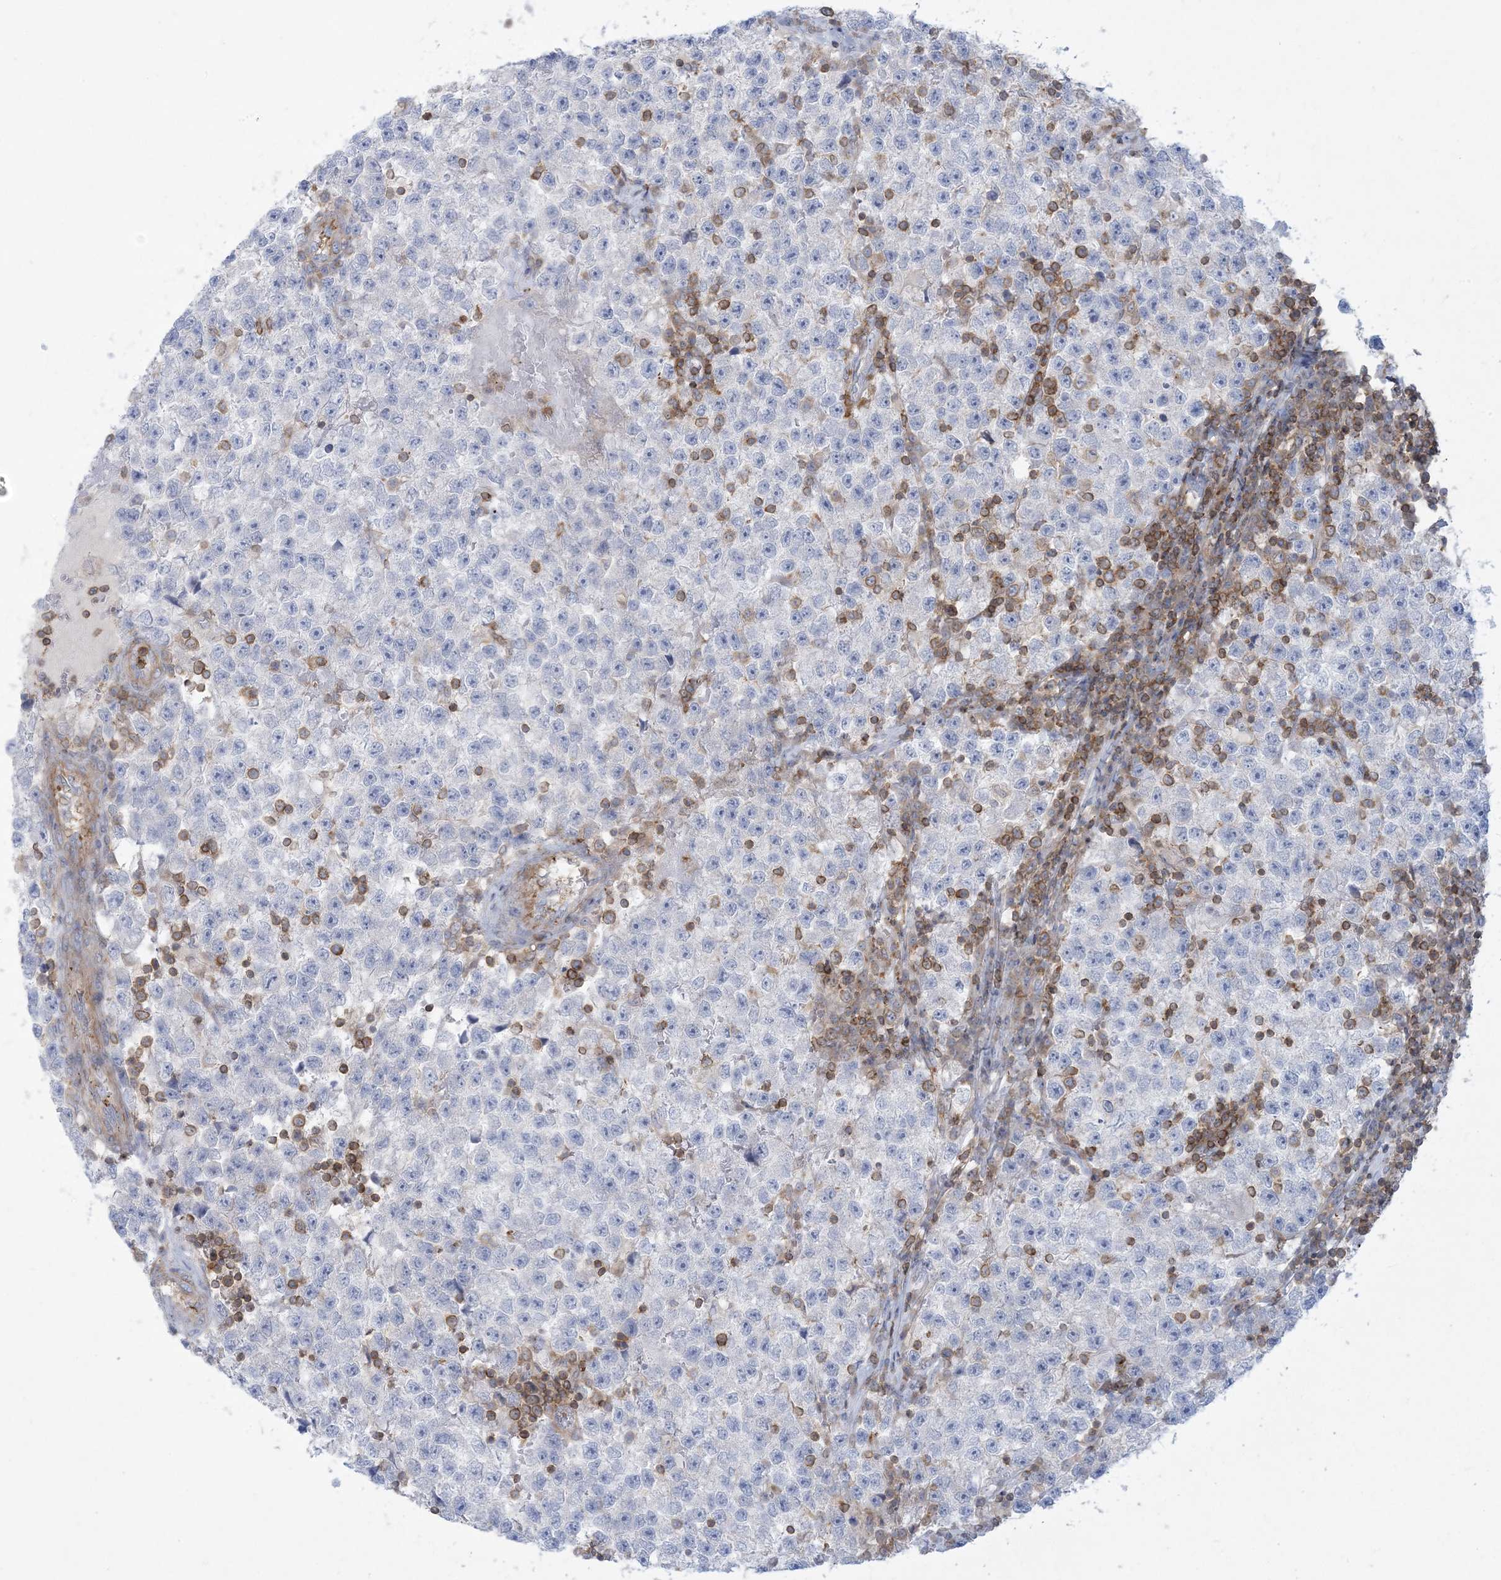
{"staining": {"intensity": "negative", "quantity": "none", "location": "none"}, "tissue": "testis cancer", "cell_type": "Tumor cells", "image_type": "cancer", "snomed": [{"axis": "morphology", "description": "Seminoma, NOS"}, {"axis": "topography", "description": "Testis"}], "caption": "An IHC image of testis cancer (seminoma) is shown. There is no staining in tumor cells of testis cancer (seminoma).", "gene": "ARHGAP30", "patient": {"sex": "male", "age": 22}}